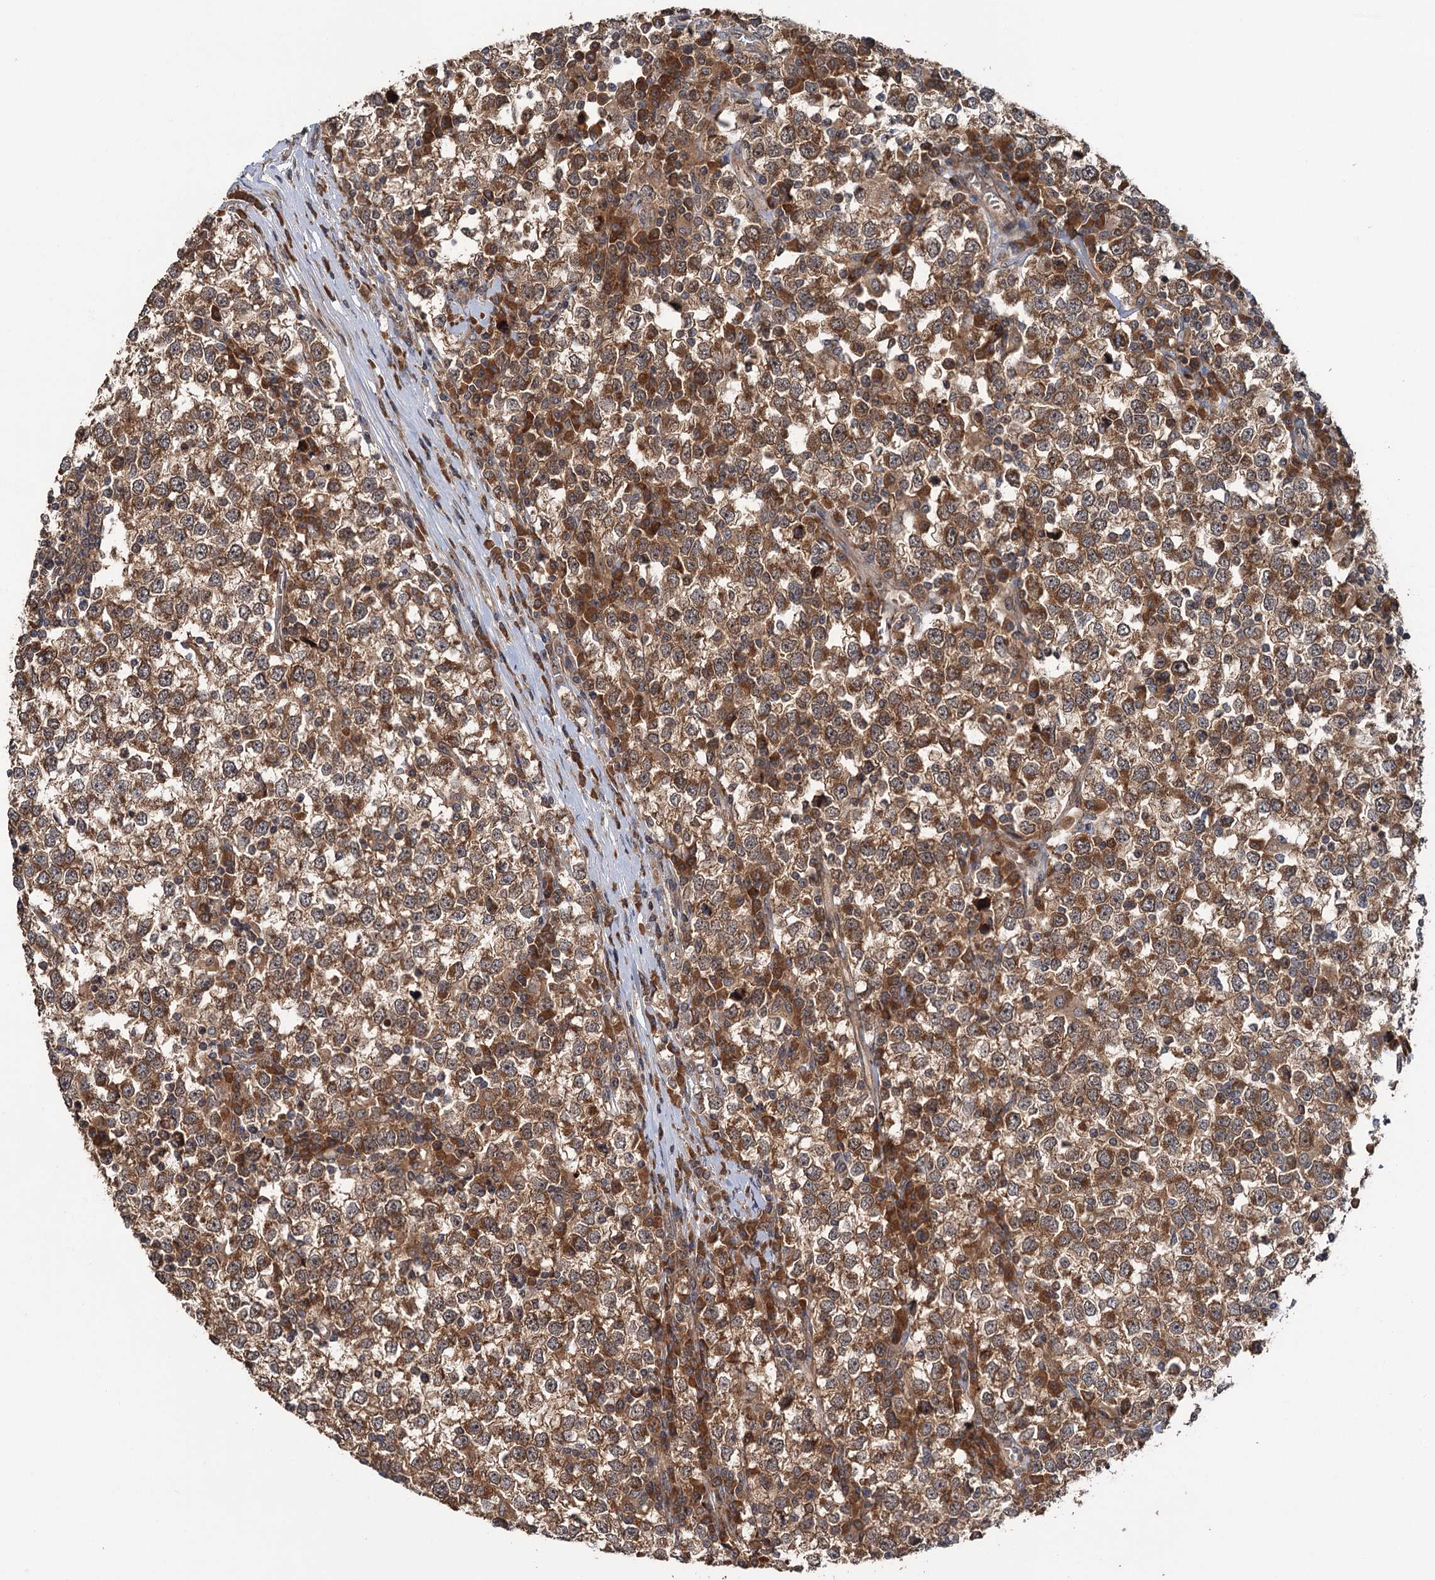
{"staining": {"intensity": "strong", "quantity": ">75%", "location": "cytoplasmic/membranous"}, "tissue": "testis cancer", "cell_type": "Tumor cells", "image_type": "cancer", "snomed": [{"axis": "morphology", "description": "Seminoma, NOS"}, {"axis": "topography", "description": "Testis"}], "caption": "Strong cytoplasmic/membranous positivity for a protein is present in approximately >75% of tumor cells of testis cancer (seminoma) using immunohistochemistry.", "gene": "KANSL2", "patient": {"sex": "male", "age": 65}}